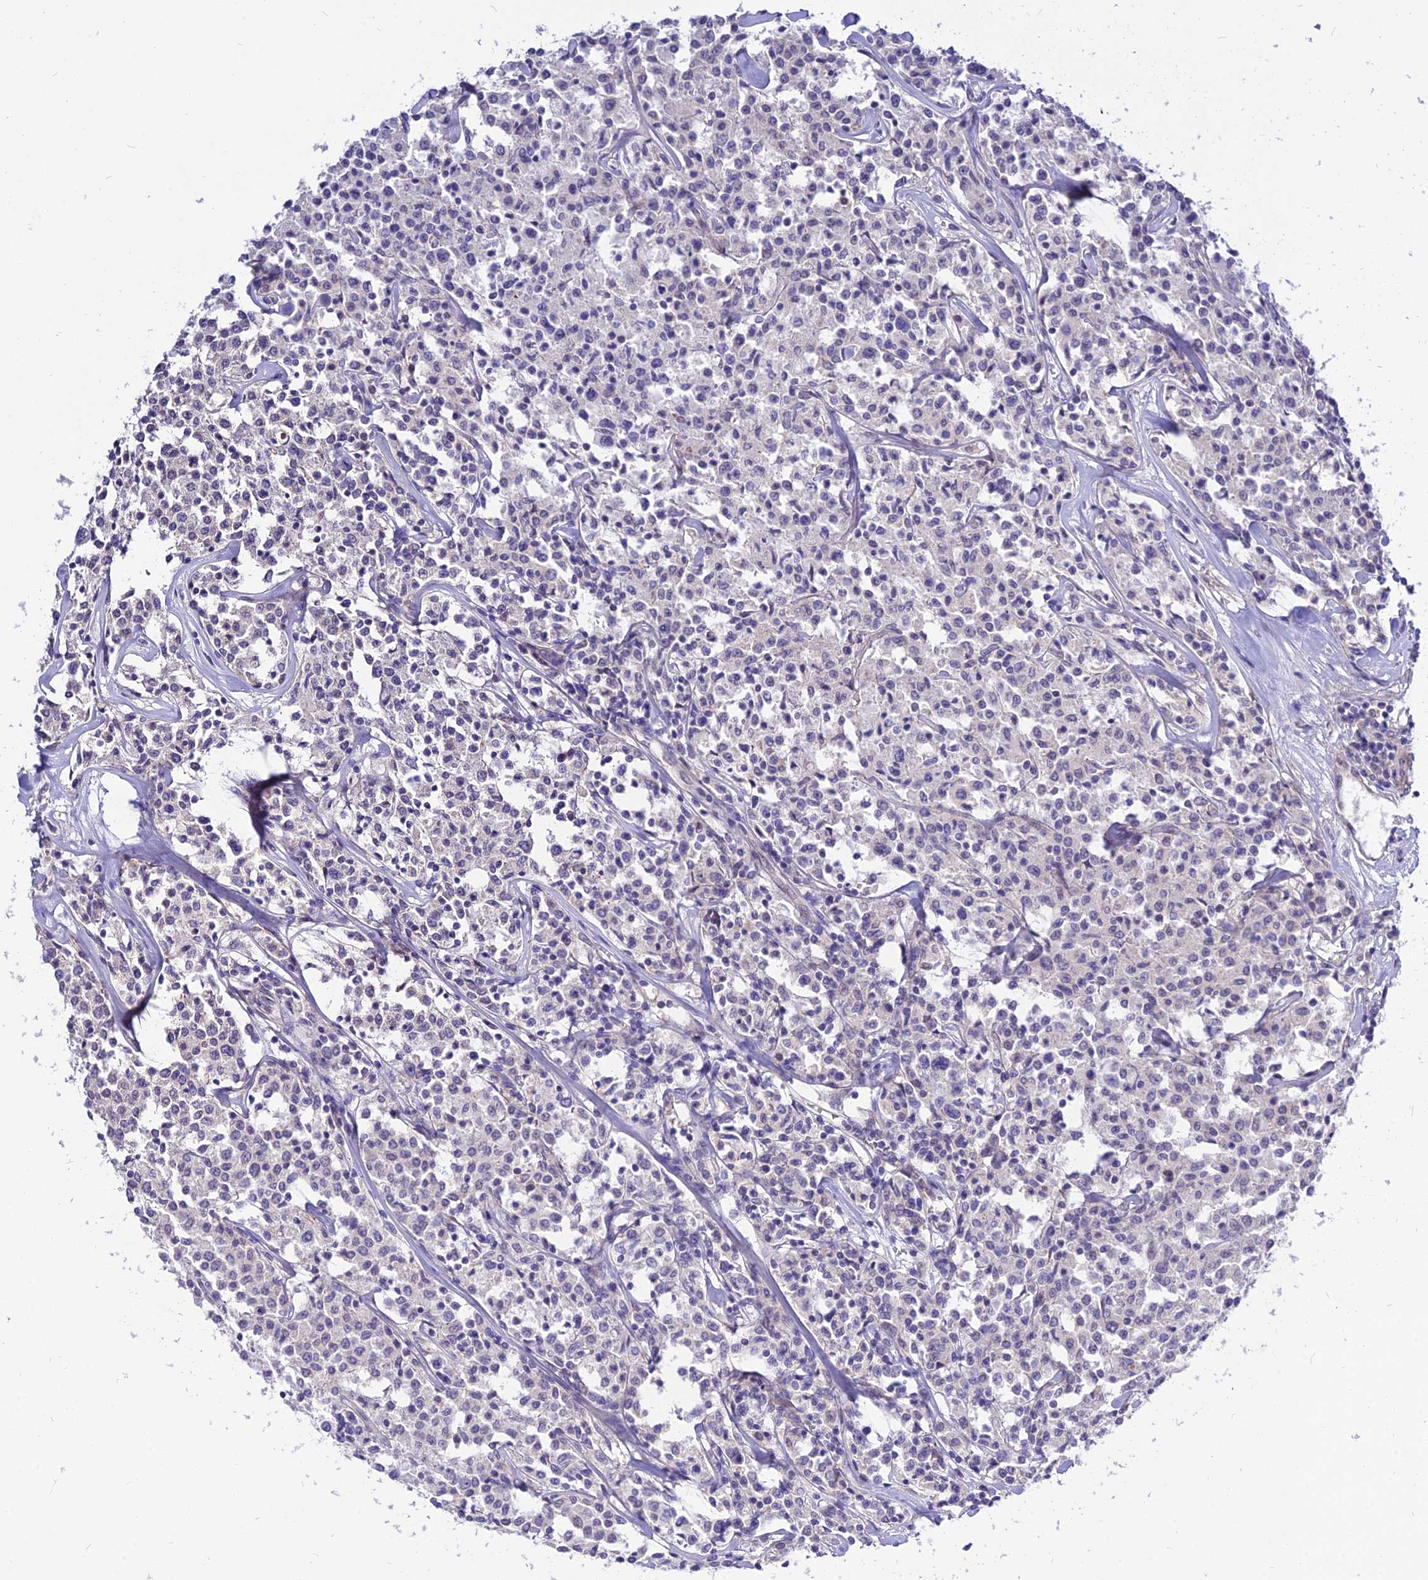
{"staining": {"intensity": "negative", "quantity": "none", "location": "none"}, "tissue": "lymphoma", "cell_type": "Tumor cells", "image_type": "cancer", "snomed": [{"axis": "morphology", "description": "Malignant lymphoma, non-Hodgkin's type, Low grade"}, {"axis": "topography", "description": "Small intestine"}], "caption": "Protein analysis of lymphoma exhibits no significant expression in tumor cells.", "gene": "CZIB", "patient": {"sex": "female", "age": 59}}